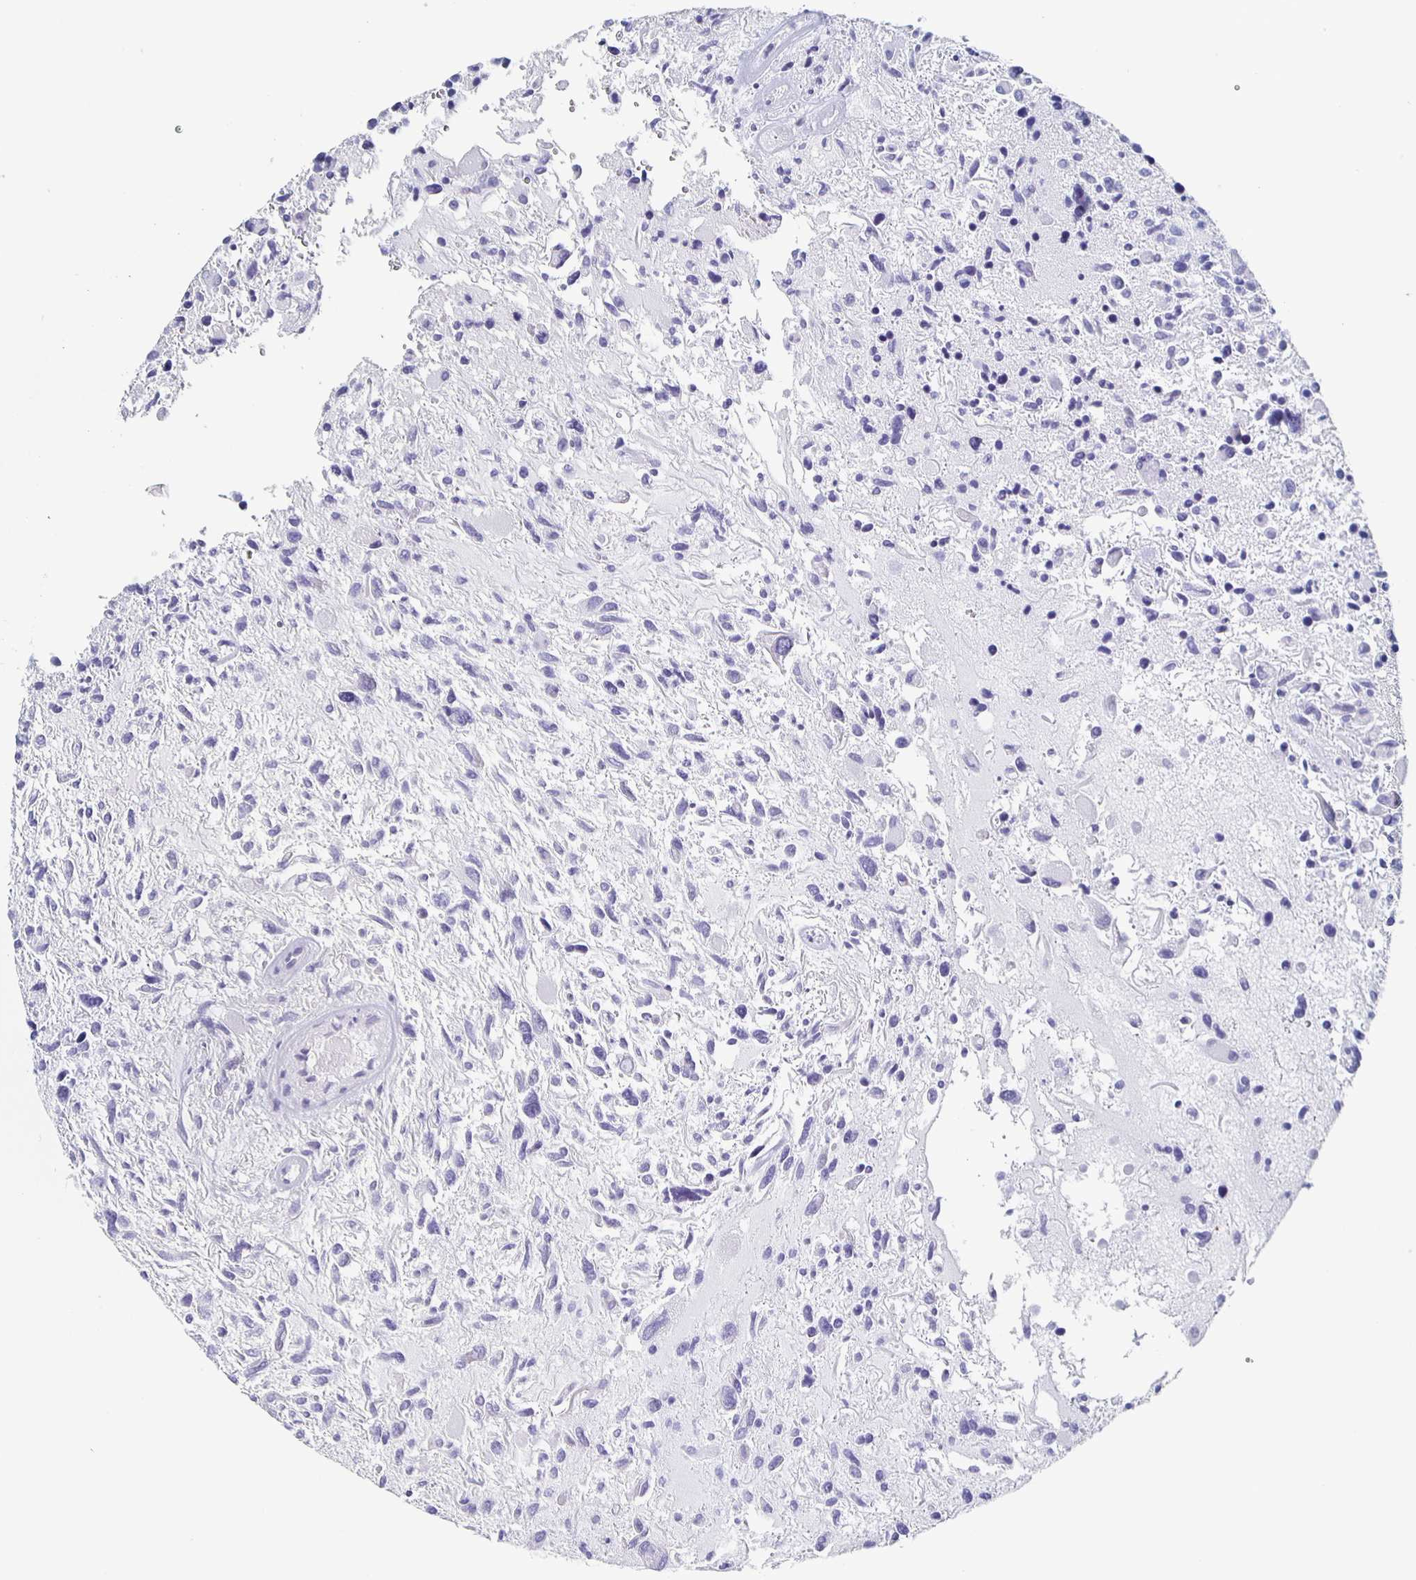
{"staining": {"intensity": "negative", "quantity": "none", "location": "none"}, "tissue": "glioma", "cell_type": "Tumor cells", "image_type": "cancer", "snomed": [{"axis": "morphology", "description": "Glioma, malignant, High grade"}, {"axis": "topography", "description": "Brain"}], "caption": "An IHC image of glioma is shown. There is no staining in tumor cells of glioma.", "gene": "CCDC17", "patient": {"sex": "female", "age": 11}}